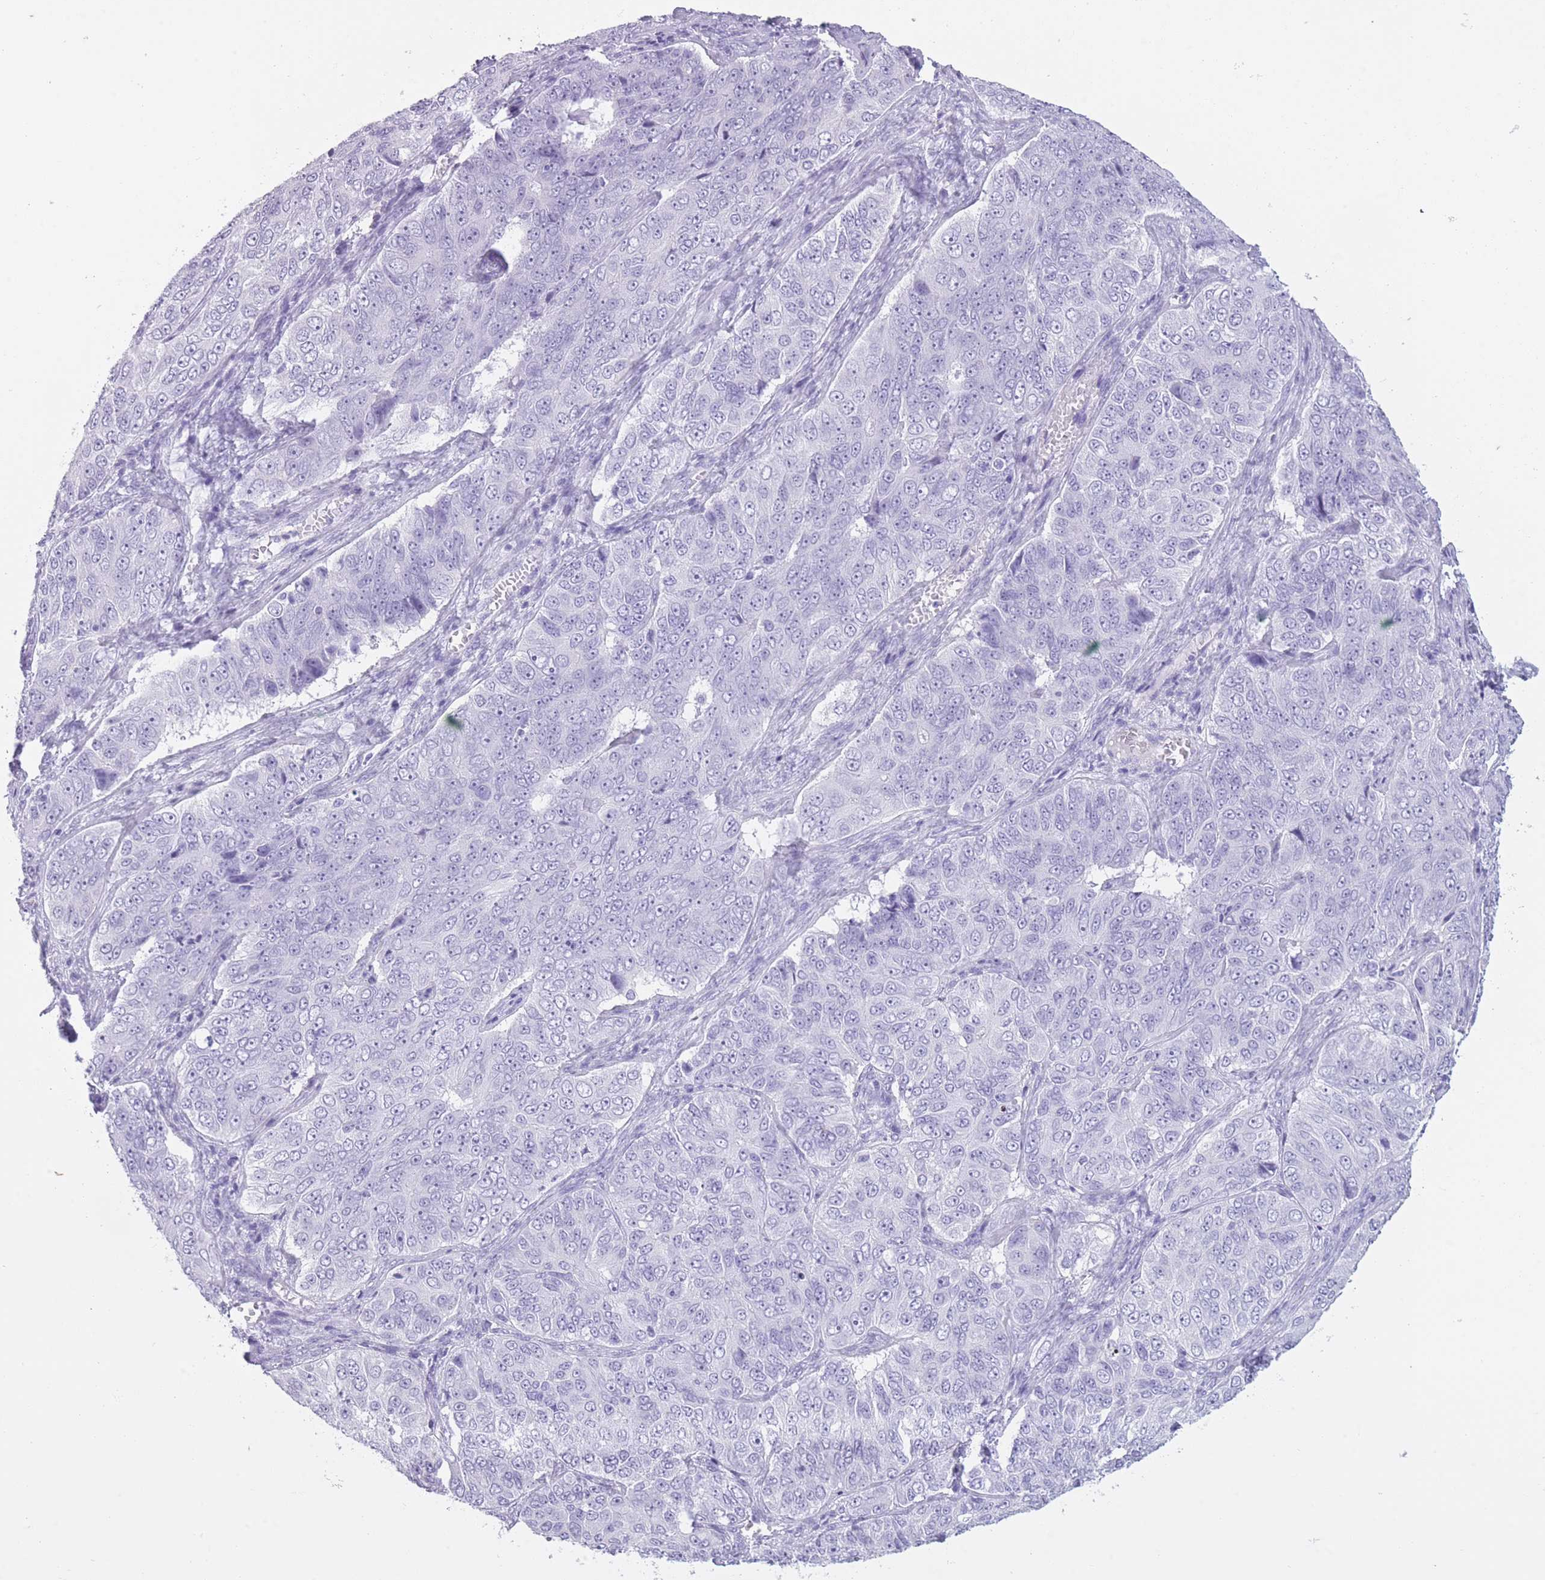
{"staining": {"intensity": "negative", "quantity": "none", "location": "none"}, "tissue": "ovarian cancer", "cell_type": "Tumor cells", "image_type": "cancer", "snomed": [{"axis": "morphology", "description": "Carcinoma, endometroid"}, {"axis": "topography", "description": "Ovary"}], "caption": "This is an IHC photomicrograph of human ovarian cancer. There is no expression in tumor cells.", "gene": "OR4F21", "patient": {"sex": "female", "age": 51}}